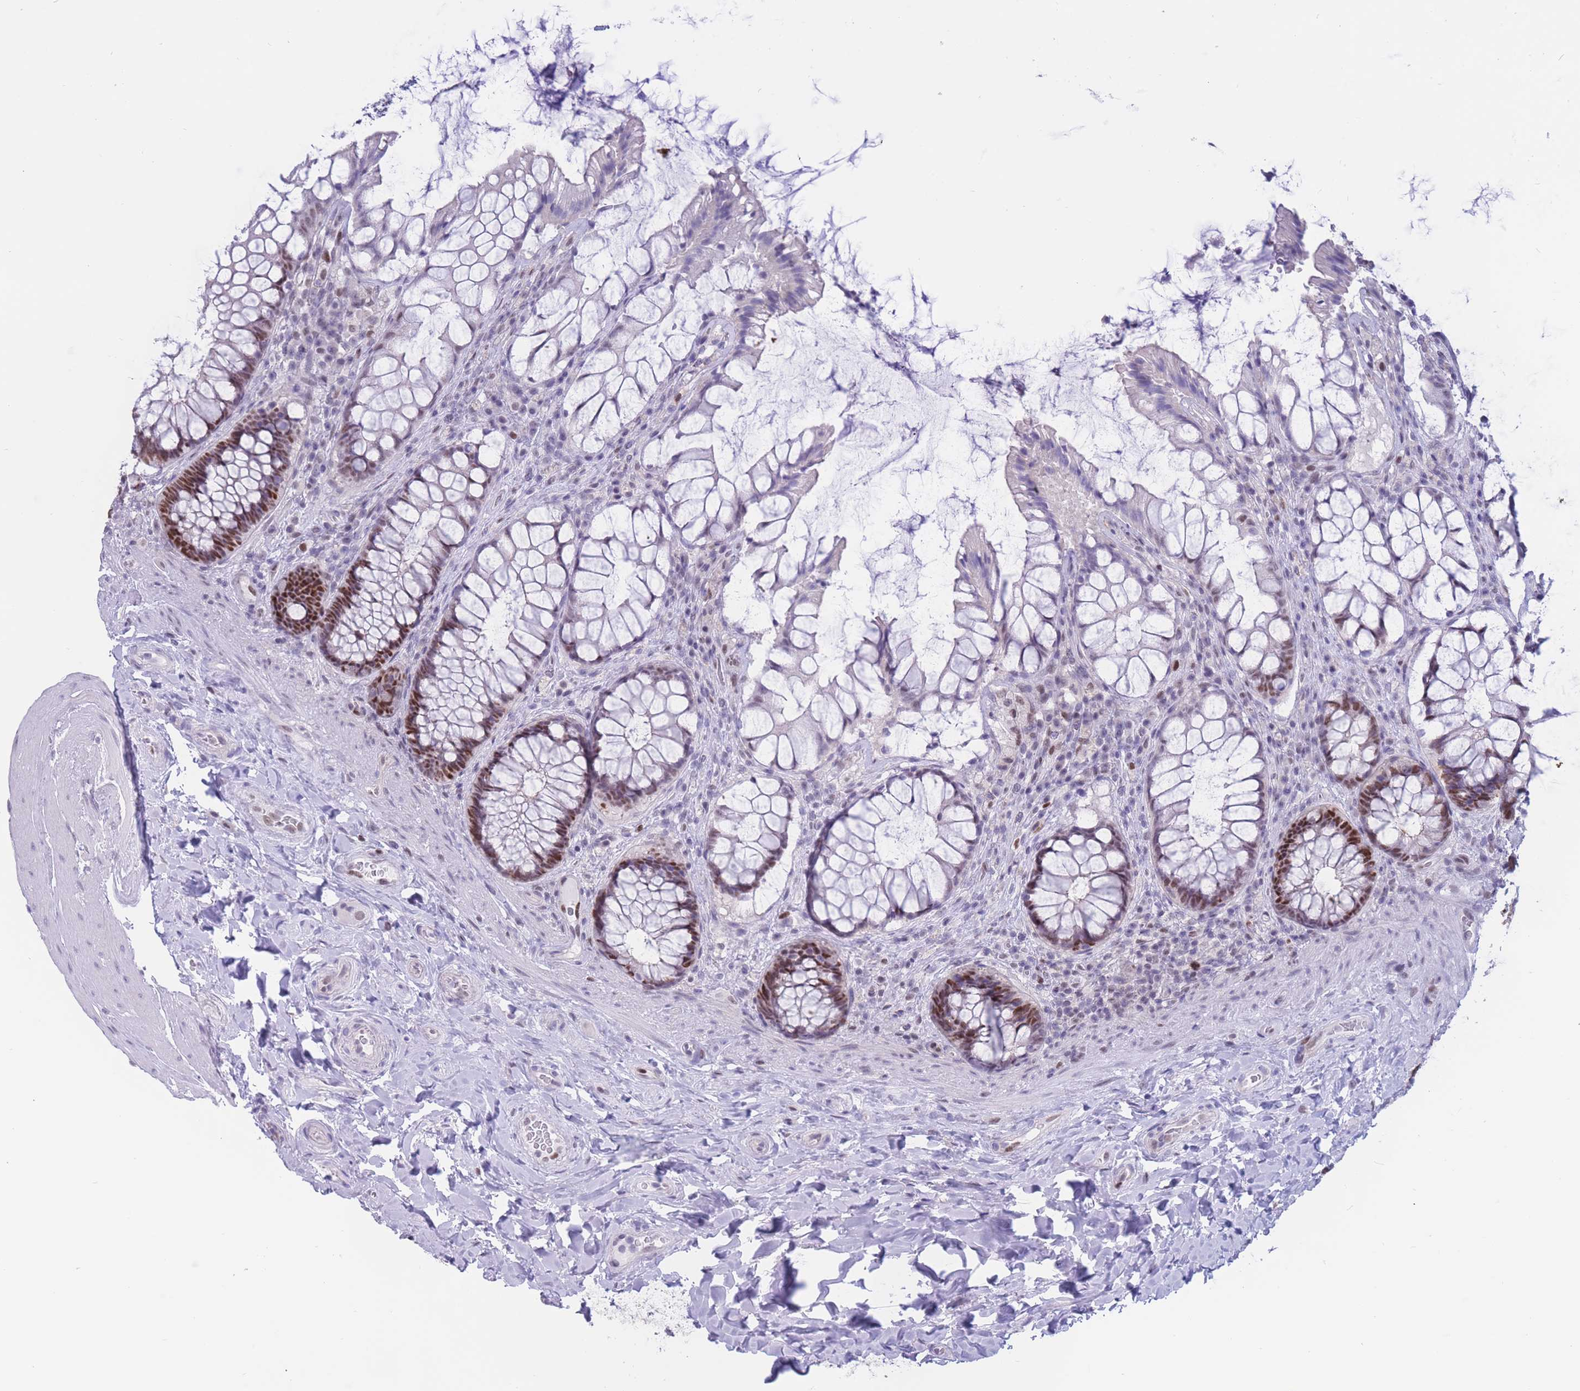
{"staining": {"intensity": "strong", "quantity": "25%-75%", "location": "nuclear"}, "tissue": "rectum", "cell_type": "Glandular cells", "image_type": "normal", "snomed": [{"axis": "morphology", "description": "Normal tissue, NOS"}, {"axis": "topography", "description": "Rectum"}], "caption": "Immunohistochemistry histopathology image of unremarkable rectum stained for a protein (brown), which demonstrates high levels of strong nuclear expression in about 25%-75% of glandular cells.", "gene": "NASP", "patient": {"sex": "female", "age": 58}}